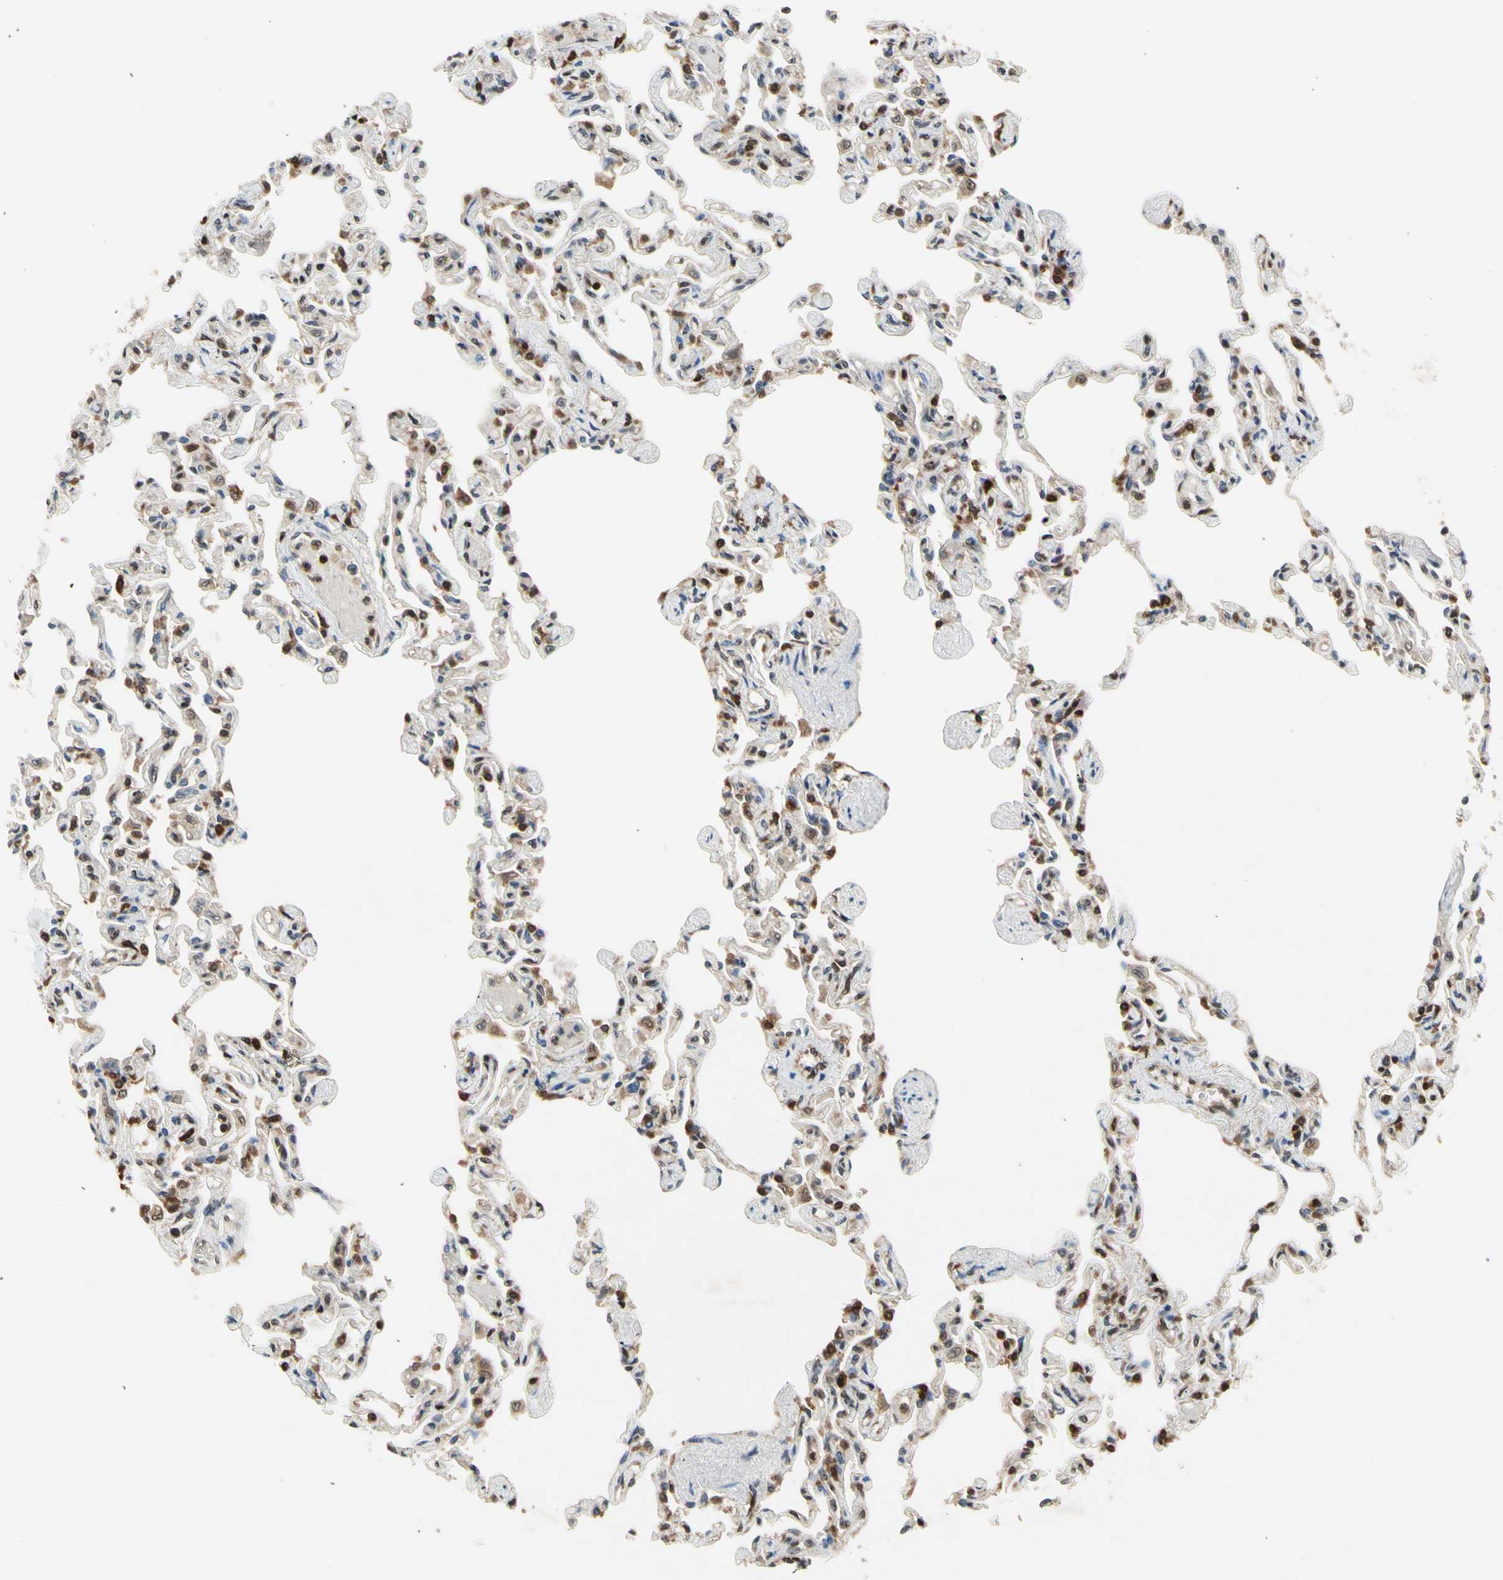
{"staining": {"intensity": "strong", "quantity": ">75%", "location": "nuclear"}, "tissue": "lung", "cell_type": "Alveolar cells", "image_type": "normal", "snomed": [{"axis": "morphology", "description": "Normal tissue, NOS"}, {"axis": "topography", "description": "Lung"}], "caption": "IHC of benign lung exhibits high levels of strong nuclear staining in about >75% of alveolar cells. The staining is performed using DAB (3,3'-diaminobenzidine) brown chromogen to label protein expression. The nuclei are counter-stained blue using hematoxylin.", "gene": "GSR", "patient": {"sex": "male", "age": 21}}